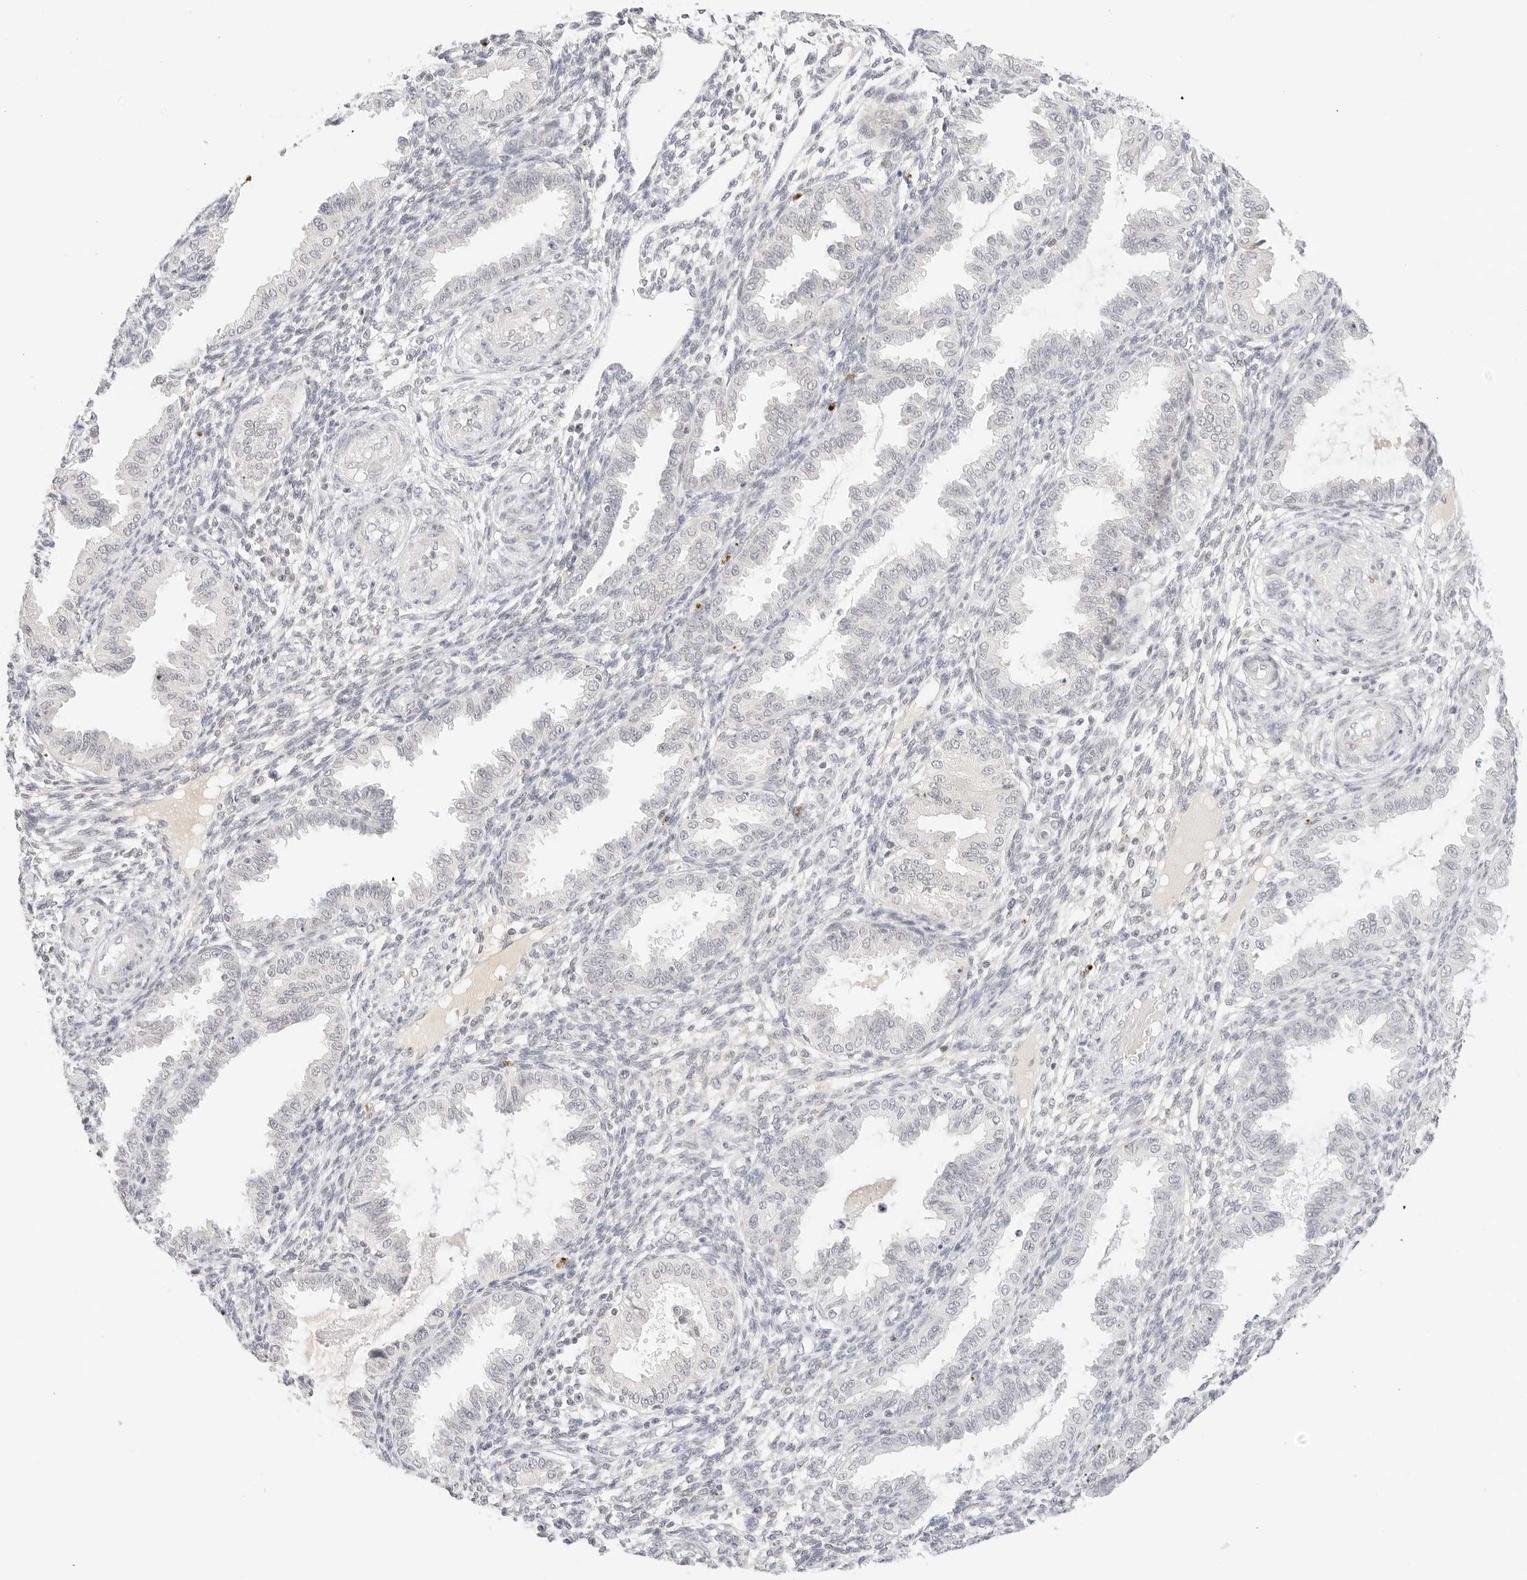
{"staining": {"intensity": "negative", "quantity": "none", "location": "none"}, "tissue": "endometrium", "cell_type": "Cells in endometrial stroma", "image_type": "normal", "snomed": [{"axis": "morphology", "description": "Normal tissue, NOS"}, {"axis": "topography", "description": "Endometrium"}], "caption": "An image of endometrium stained for a protein shows no brown staining in cells in endometrial stroma.", "gene": "XKR4", "patient": {"sex": "female", "age": 33}}